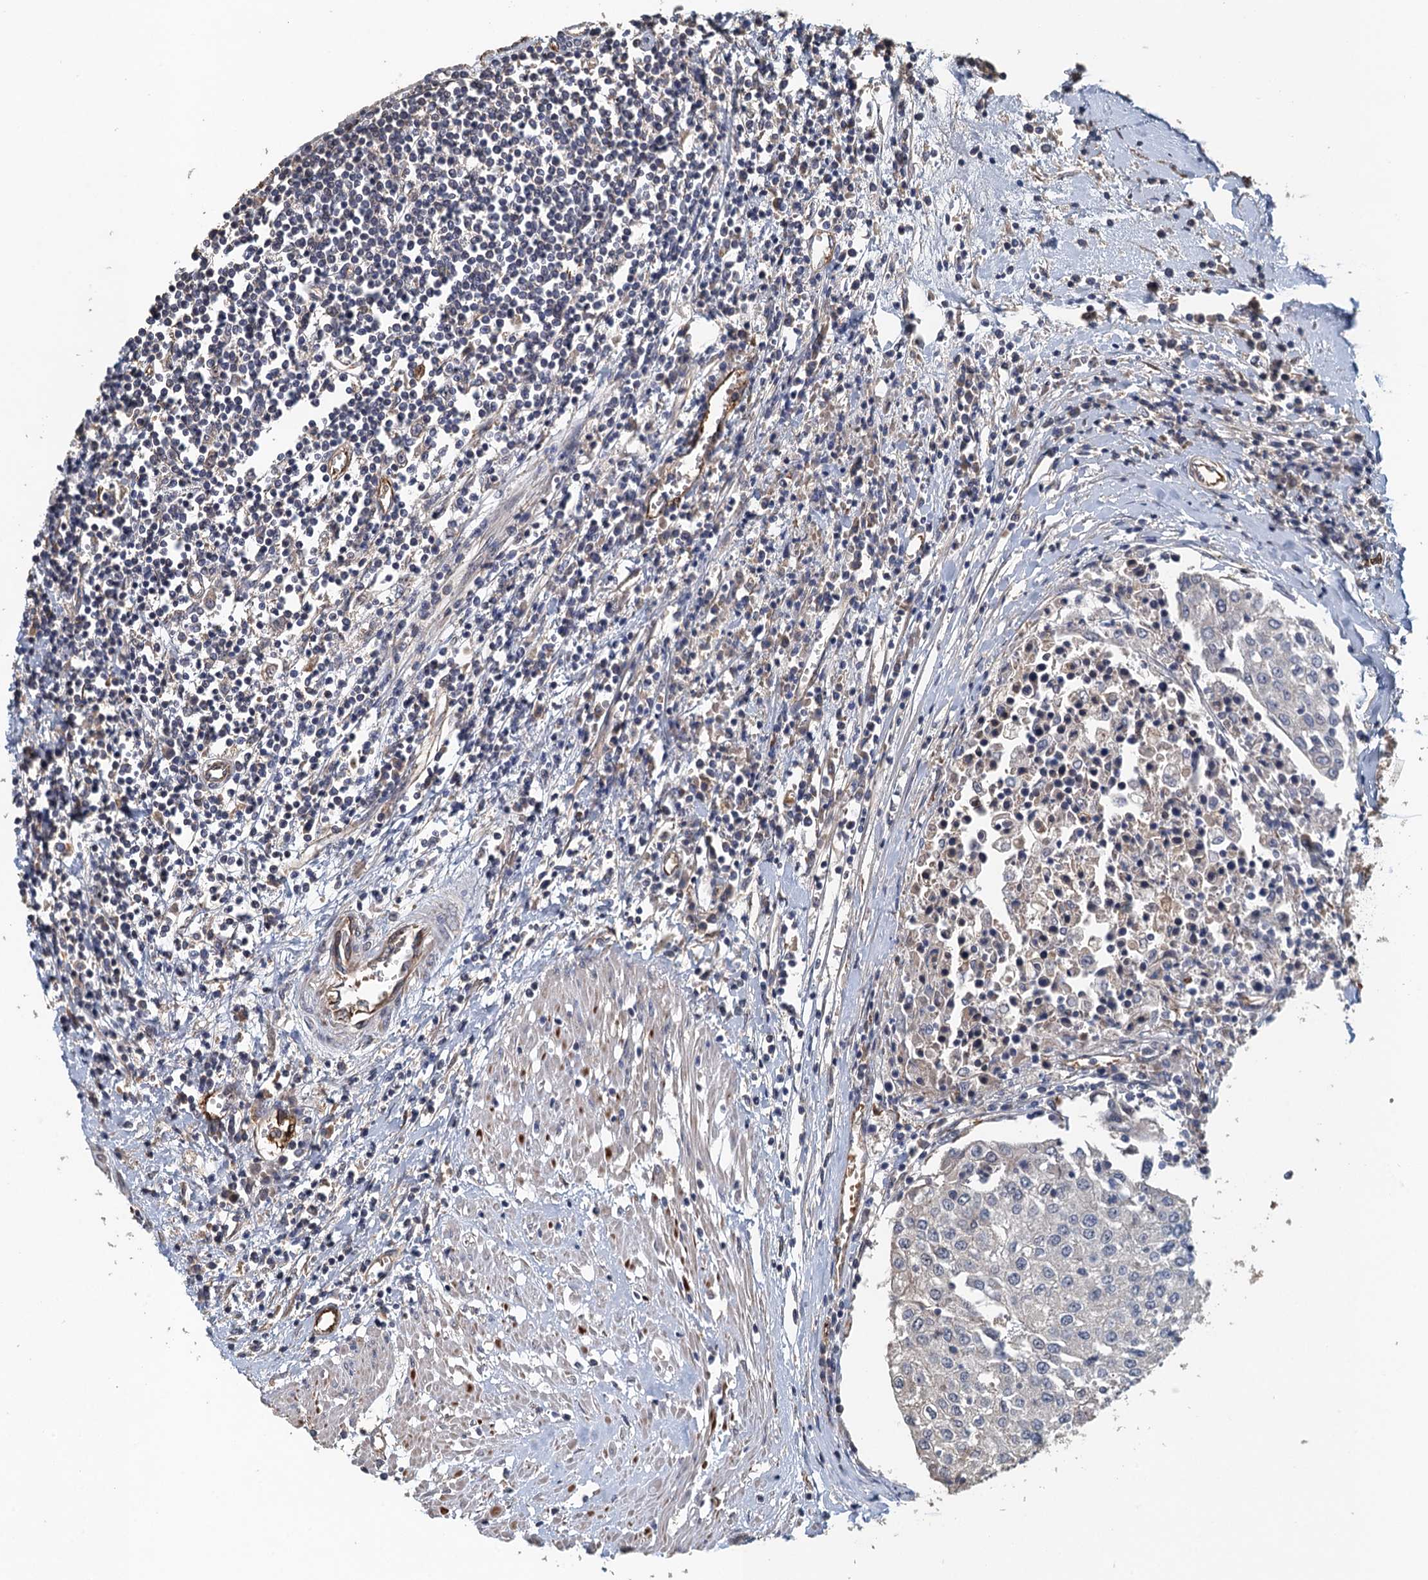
{"staining": {"intensity": "negative", "quantity": "none", "location": "none"}, "tissue": "urothelial cancer", "cell_type": "Tumor cells", "image_type": "cancer", "snomed": [{"axis": "morphology", "description": "Urothelial carcinoma, High grade"}, {"axis": "topography", "description": "Urinary bladder"}], "caption": "This image is of urothelial cancer stained with immunohistochemistry (IHC) to label a protein in brown with the nuclei are counter-stained blue. There is no positivity in tumor cells. (Brightfield microscopy of DAB (3,3'-diaminobenzidine) IHC at high magnification).", "gene": "ACSBG1", "patient": {"sex": "female", "age": 85}}